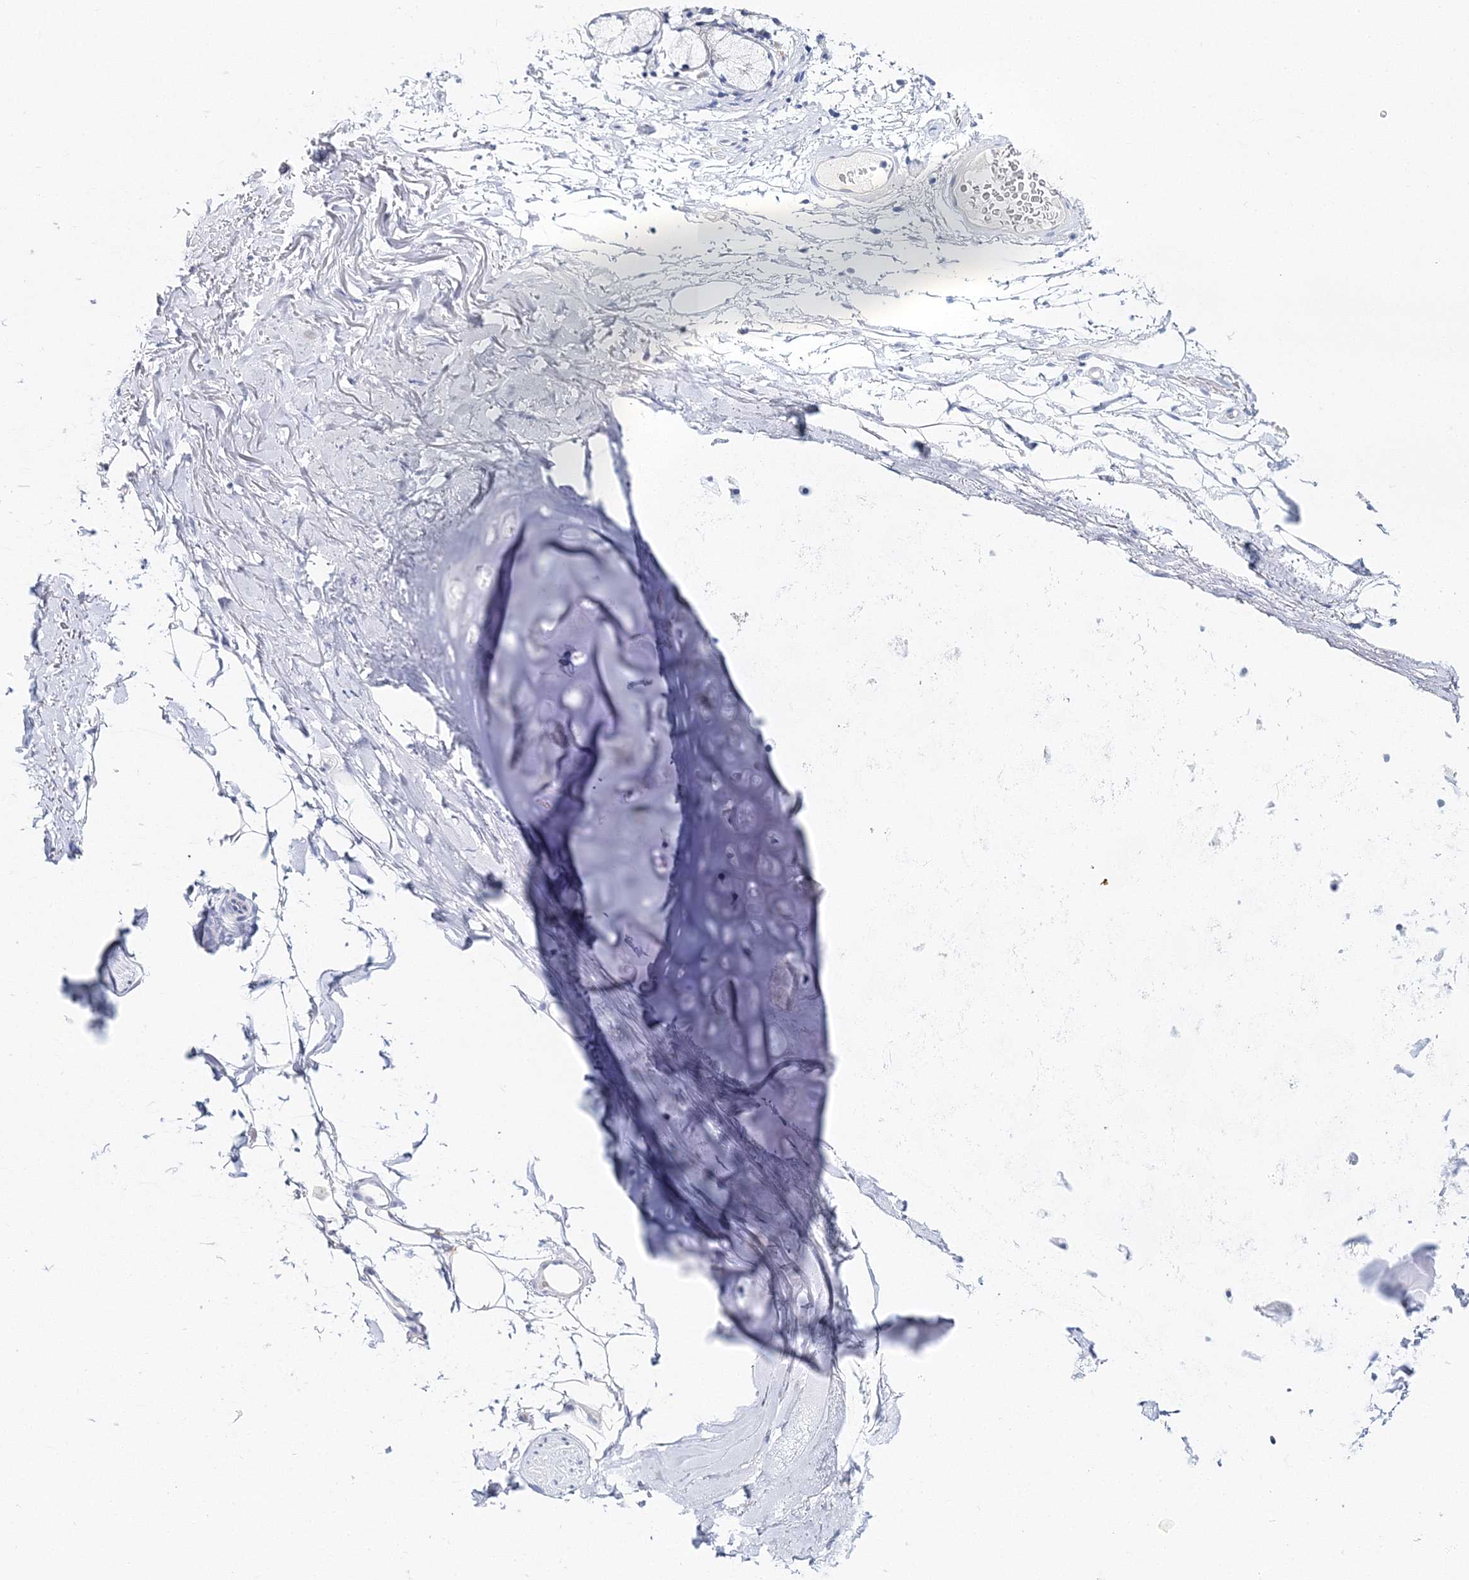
{"staining": {"intensity": "negative", "quantity": "none", "location": "none"}, "tissue": "adipose tissue", "cell_type": "Adipocytes", "image_type": "normal", "snomed": [{"axis": "morphology", "description": "Normal tissue, NOS"}, {"axis": "topography", "description": "Cartilage tissue"}, {"axis": "topography", "description": "Bronchus"}], "caption": "Immunohistochemical staining of benign human adipose tissue reveals no significant expression in adipocytes. (DAB IHC with hematoxylin counter stain).", "gene": "MYOZ2", "patient": {"sex": "female", "age": 73}}